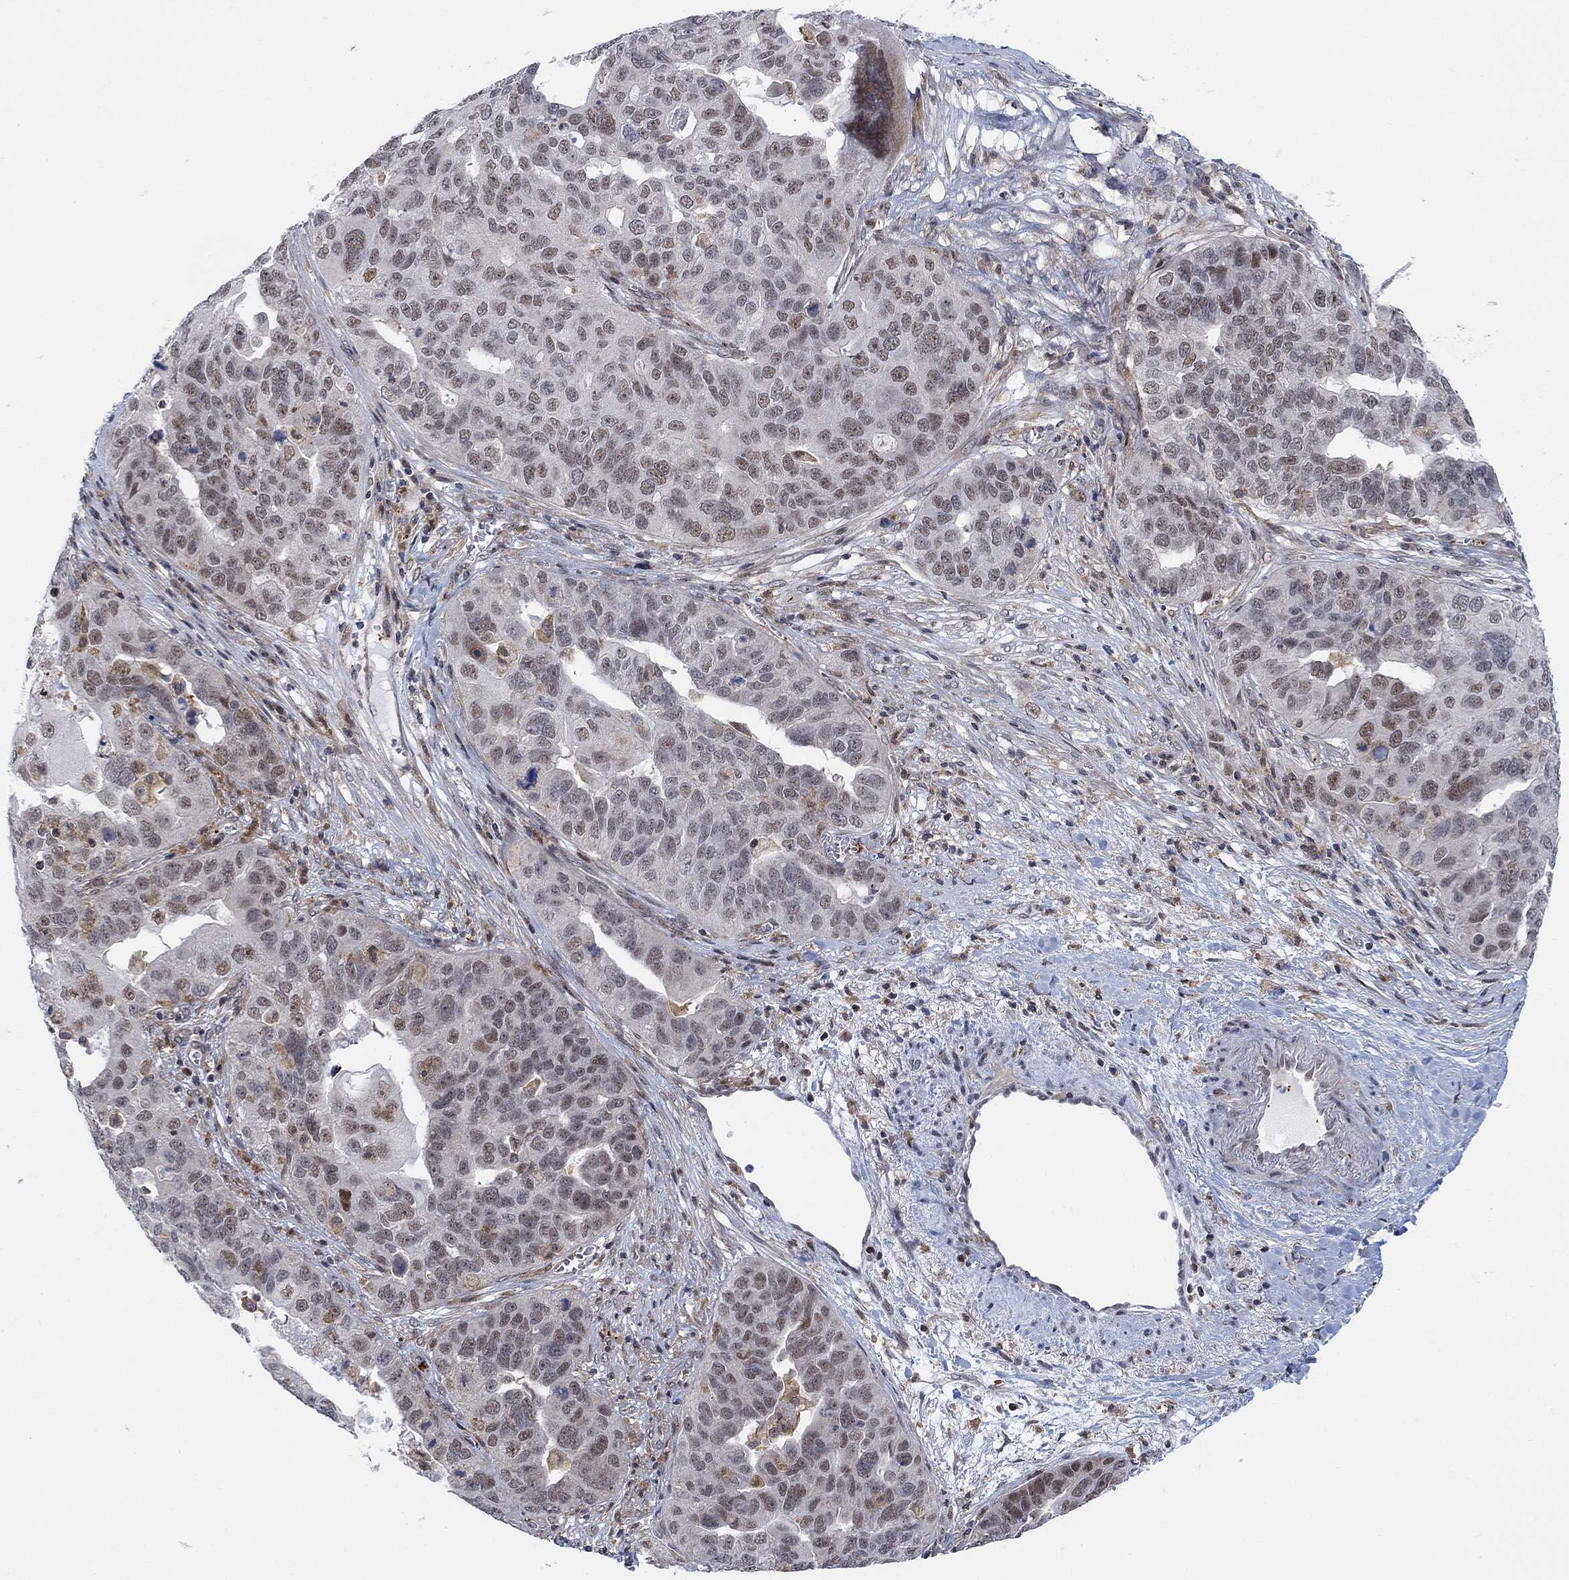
{"staining": {"intensity": "moderate", "quantity": "<25%", "location": "nuclear"}, "tissue": "ovarian cancer", "cell_type": "Tumor cells", "image_type": "cancer", "snomed": [{"axis": "morphology", "description": "Carcinoma, endometroid"}, {"axis": "topography", "description": "Soft tissue"}, {"axis": "topography", "description": "Ovary"}], "caption": "This is a photomicrograph of immunohistochemistry (IHC) staining of ovarian cancer (endometroid carcinoma), which shows moderate staining in the nuclear of tumor cells.", "gene": "PWWP2B", "patient": {"sex": "female", "age": 52}}